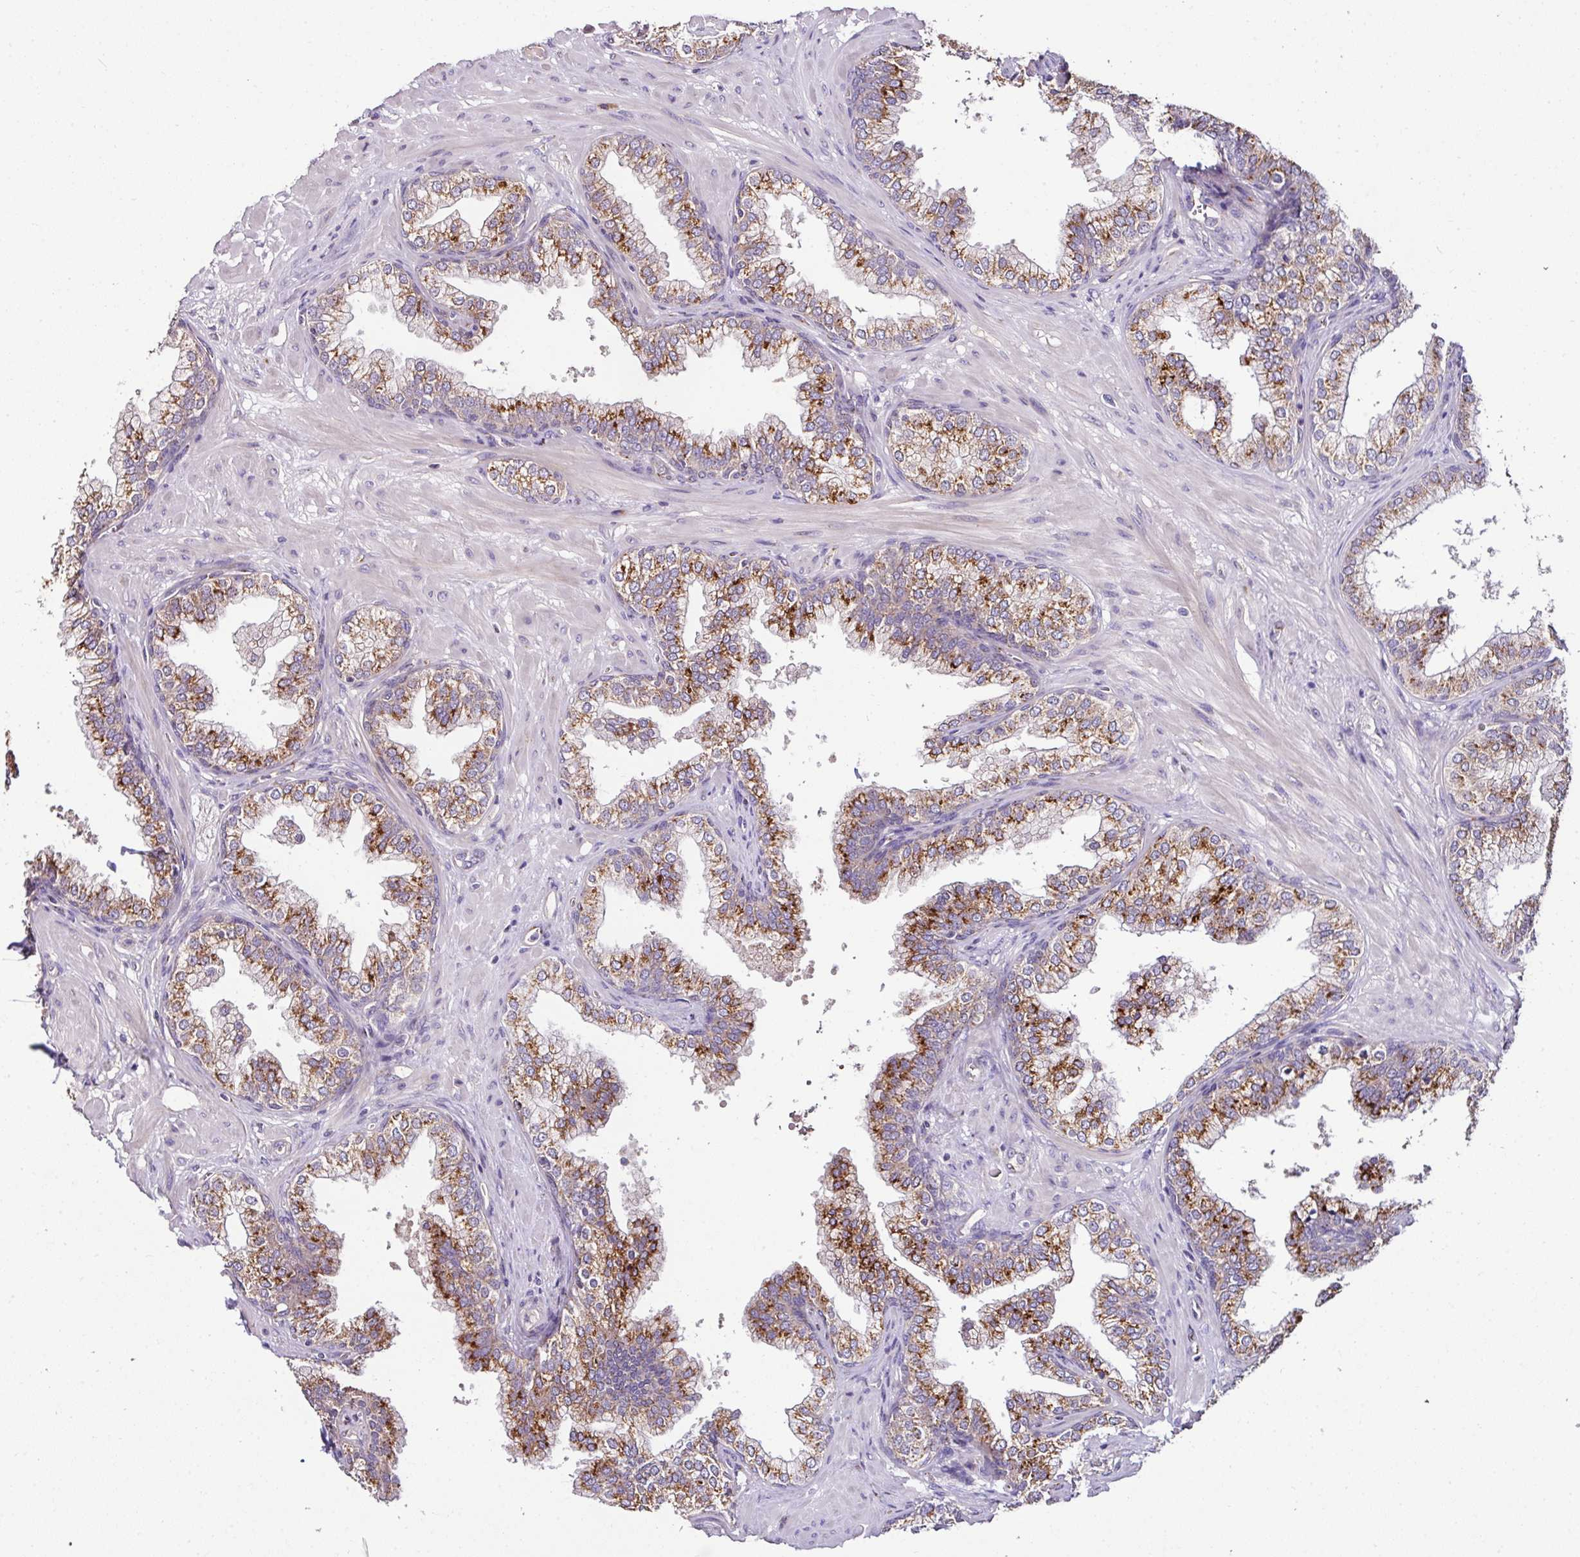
{"staining": {"intensity": "strong", "quantity": ">75%", "location": "cytoplasmic/membranous"}, "tissue": "prostate", "cell_type": "Glandular cells", "image_type": "normal", "snomed": [{"axis": "morphology", "description": "Normal tissue, NOS"}, {"axis": "topography", "description": "Prostate"}], "caption": "Benign prostate was stained to show a protein in brown. There is high levels of strong cytoplasmic/membranous staining in approximately >75% of glandular cells. (brown staining indicates protein expression, while blue staining denotes nuclei).", "gene": "CPD", "patient": {"sex": "male", "age": 60}}